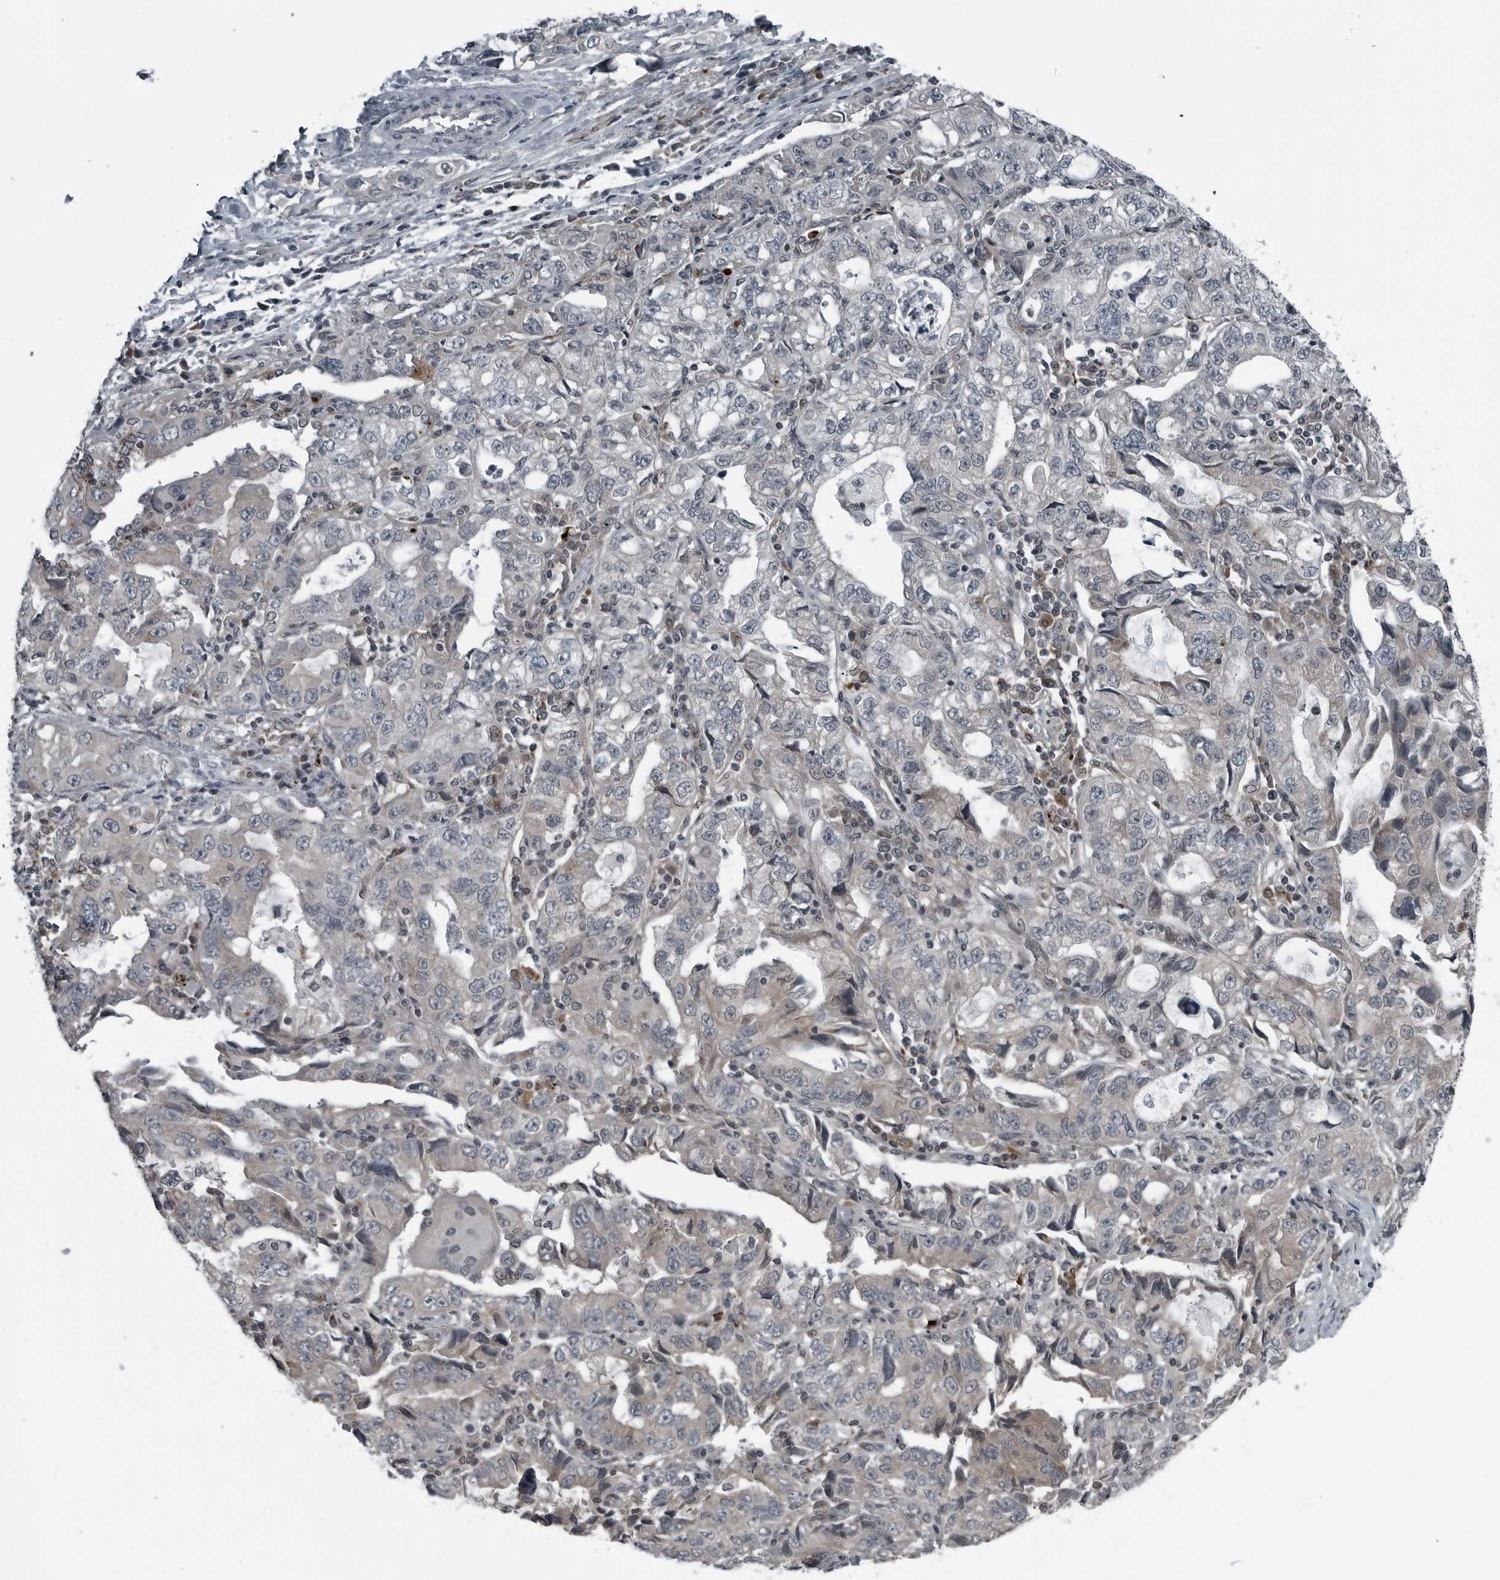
{"staining": {"intensity": "negative", "quantity": "none", "location": "none"}, "tissue": "lung cancer", "cell_type": "Tumor cells", "image_type": "cancer", "snomed": [{"axis": "morphology", "description": "Adenocarcinoma, NOS"}, {"axis": "topography", "description": "Lung"}], "caption": "Protein analysis of adenocarcinoma (lung) exhibits no significant positivity in tumor cells.", "gene": "GAK", "patient": {"sex": "female", "age": 51}}